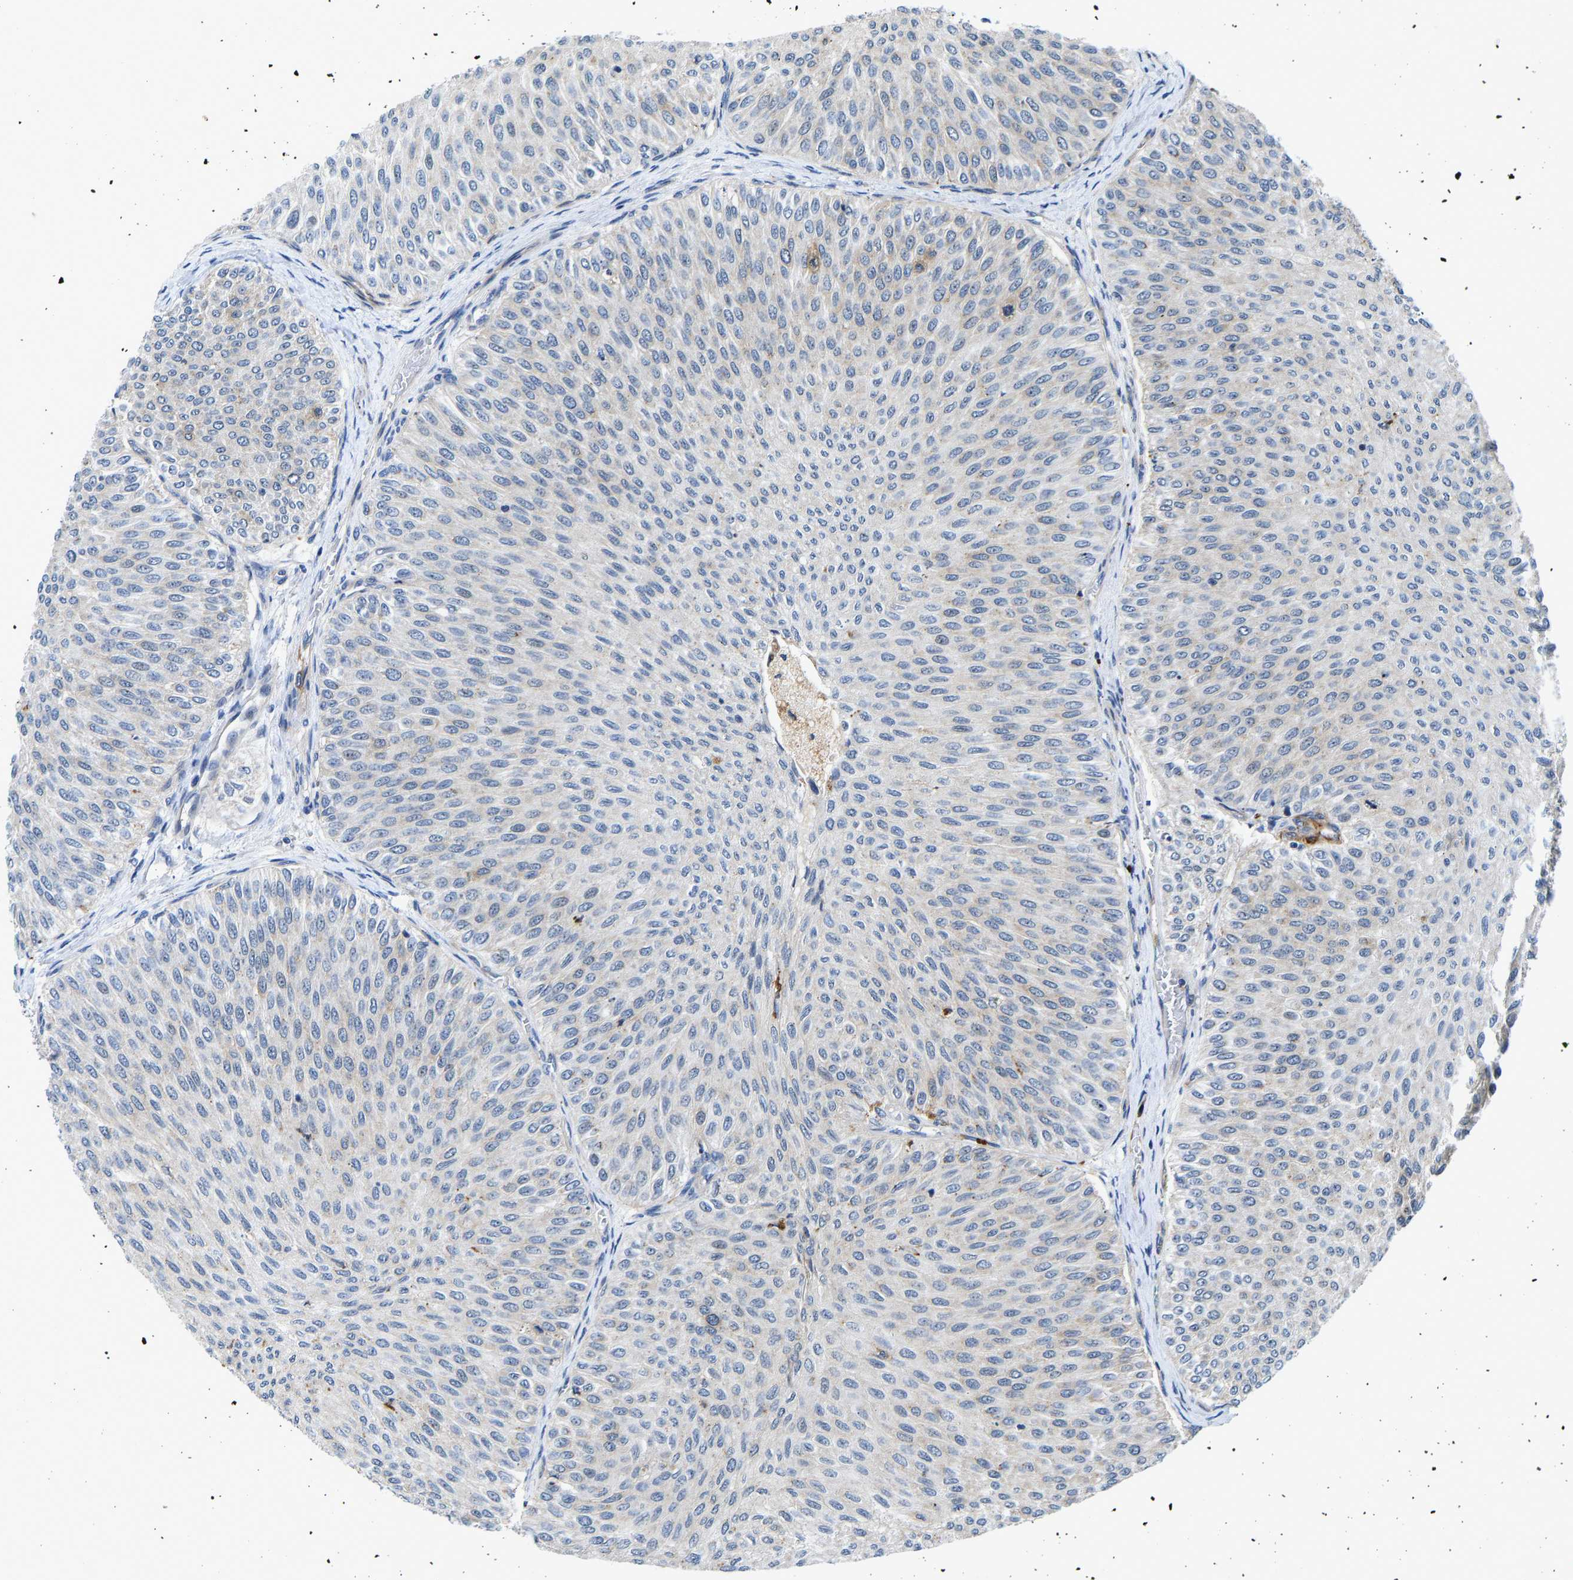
{"staining": {"intensity": "negative", "quantity": "none", "location": "none"}, "tissue": "urothelial cancer", "cell_type": "Tumor cells", "image_type": "cancer", "snomed": [{"axis": "morphology", "description": "Urothelial carcinoma, Low grade"}, {"axis": "topography", "description": "Urinary bladder"}], "caption": "Photomicrograph shows no protein staining in tumor cells of low-grade urothelial carcinoma tissue. Nuclei are stained in blue.", "gene": "RESF1", "patient": {"sex": "male", "age": 78}}